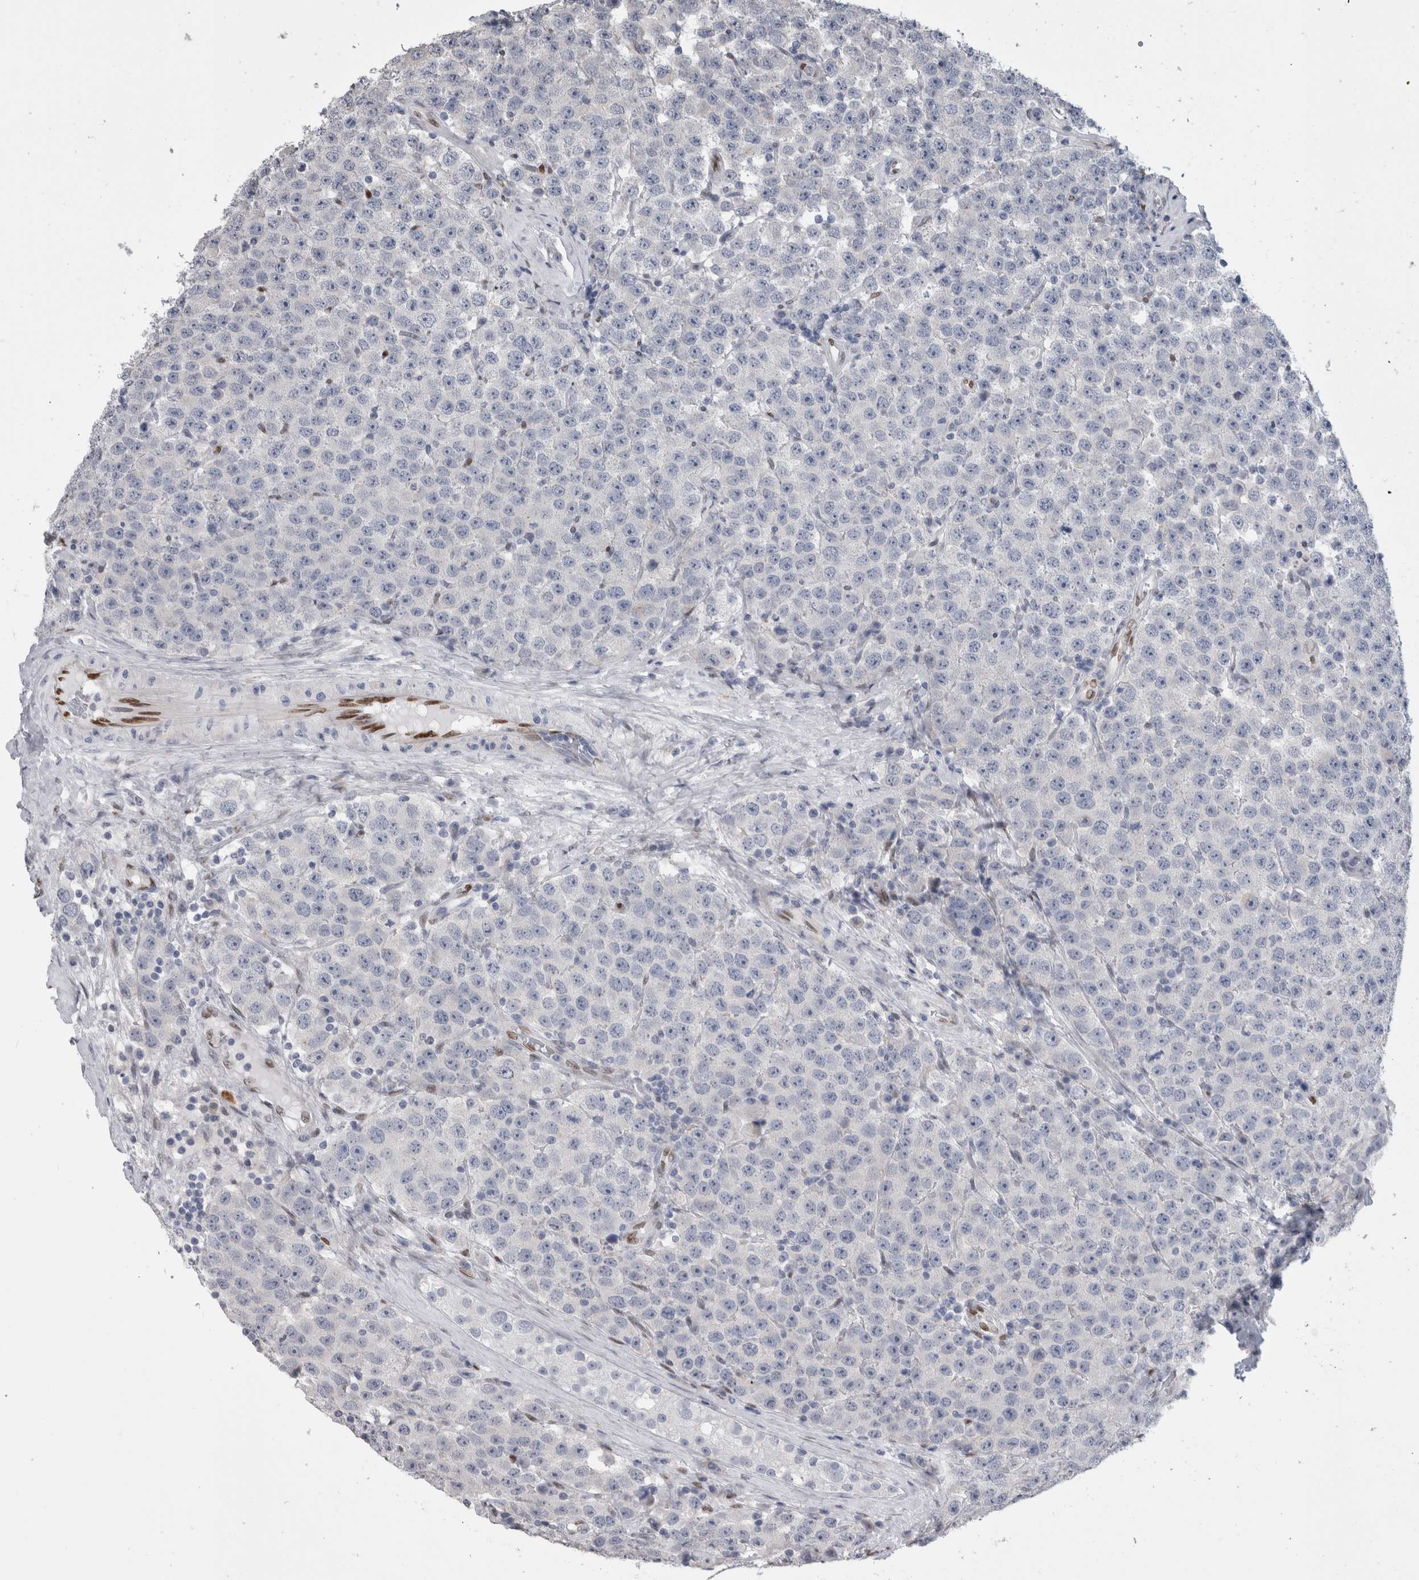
{"staining": {"intensity": "negative", "quantity": "none", "location": "none"}, "tissue": "testis cancer", "cell_type": "Tumor cells", "image_type": "cancer", "snomed": [{"axis": "morphology", "description": "Seminoma, NOS"}, {"axis": "topography", "description": "Testis"}], "caption": "IHC photomicrograph of neoplastic tissue: human testis cancer stained with DAB (3,3'-diaminobenzidine) reveals no significant protein positivity in tumor cells.", "gene": "IL33", "patient": {"sex": "male", "age": 28}}